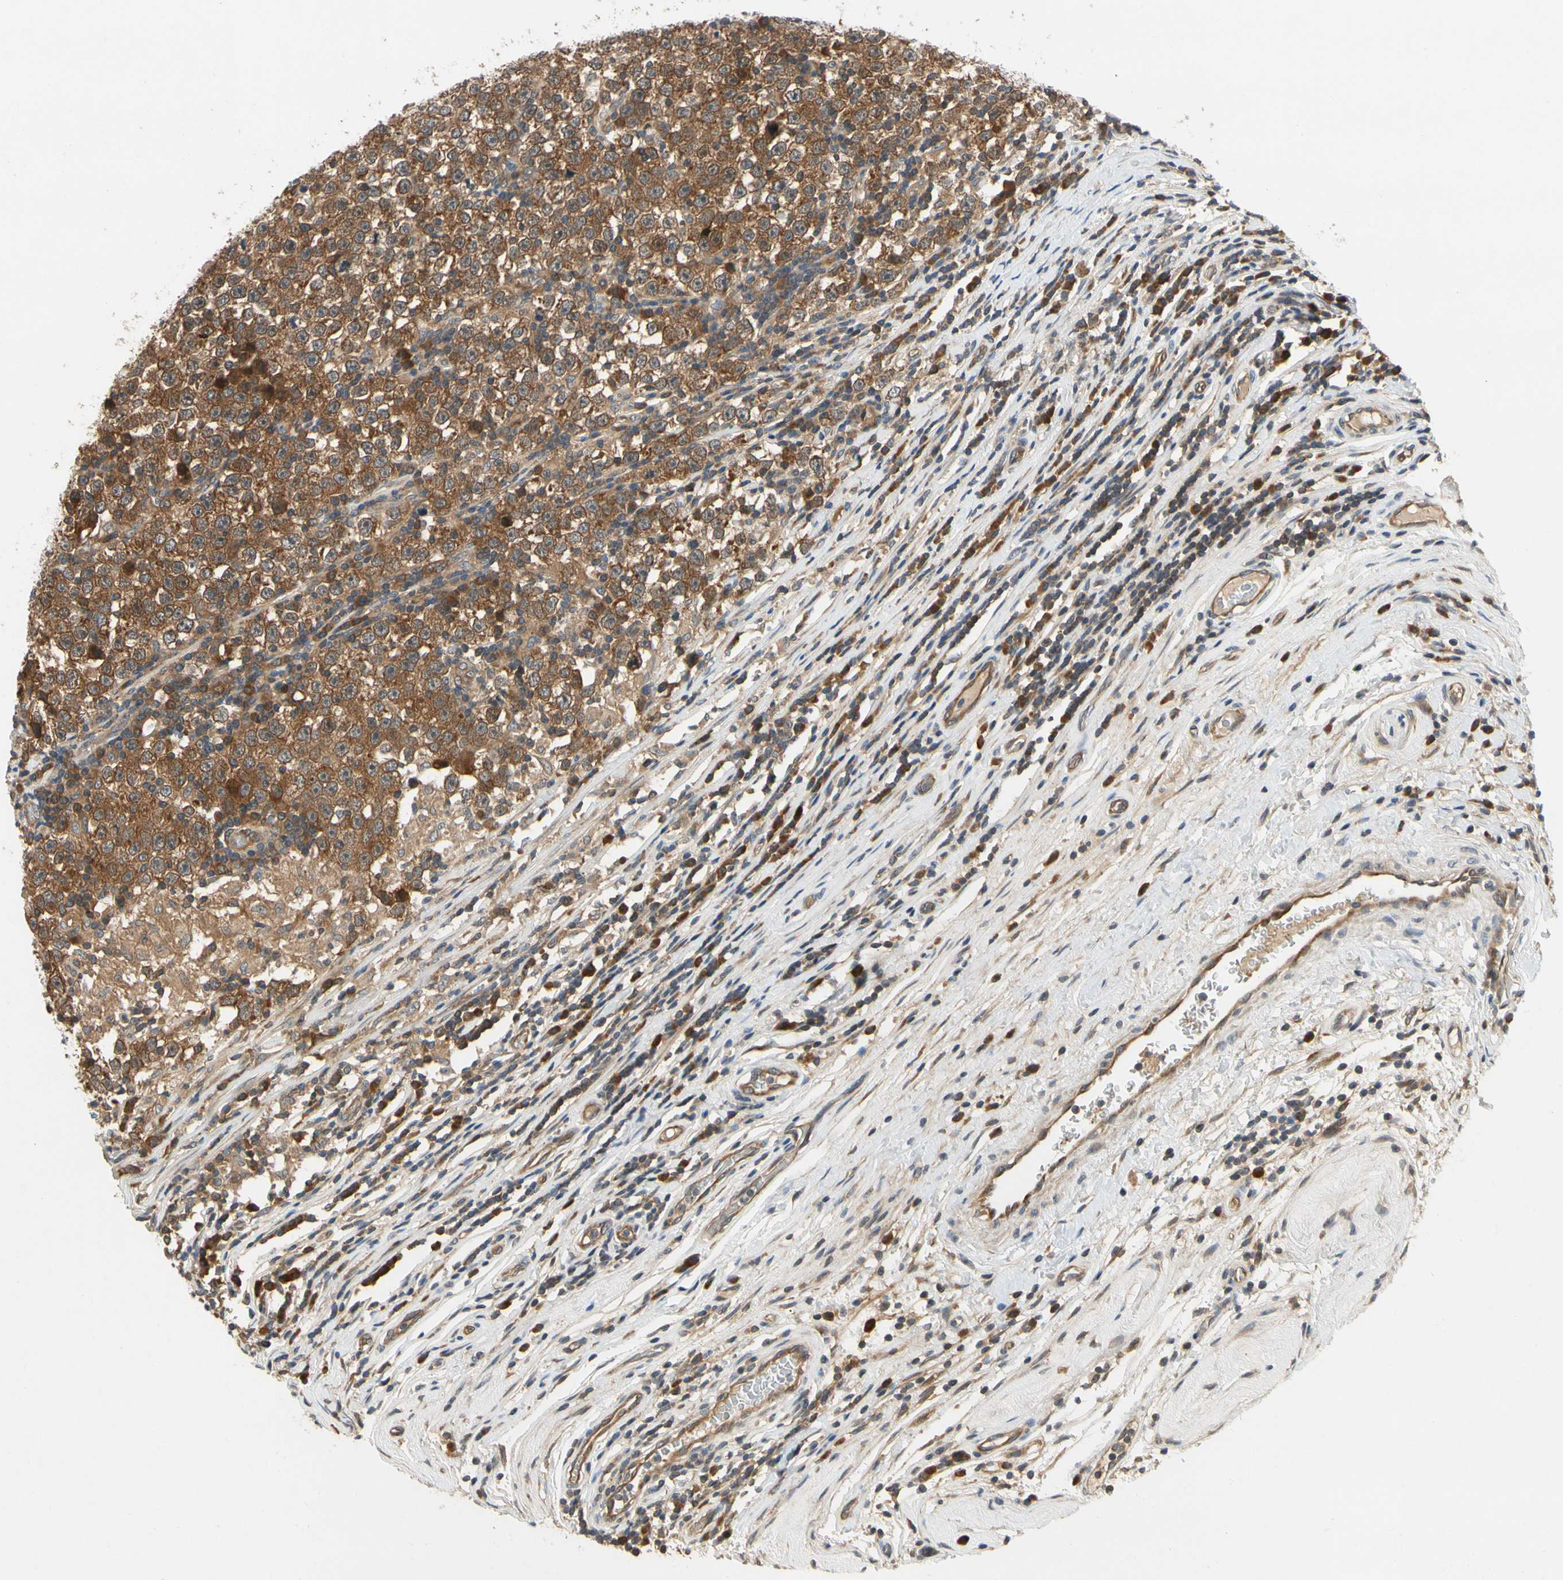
{"staining": {"intensity": "strong", "quantity": ">75%", "location": "cytoplasmic/membranous"}, "tissue": "testis cancer", "cell_type": "Tumor cells", "image_type": "cancer", "snomed": [{"axis": "morphology", "description": "Seminoma, NOS"}, {"axis": "topography", "description": "Testis"}], "caption": "This micrograph displays testis cancer (seminoma) stained with immunohistochemistry to label a protein in brown. The cytoplasmic/membranous of tumor cells show strong positivity for the protein. Nuclei are counter-stained blue.", "gene": "TDRP", "patient": {"sex": "male", "age": 43}}